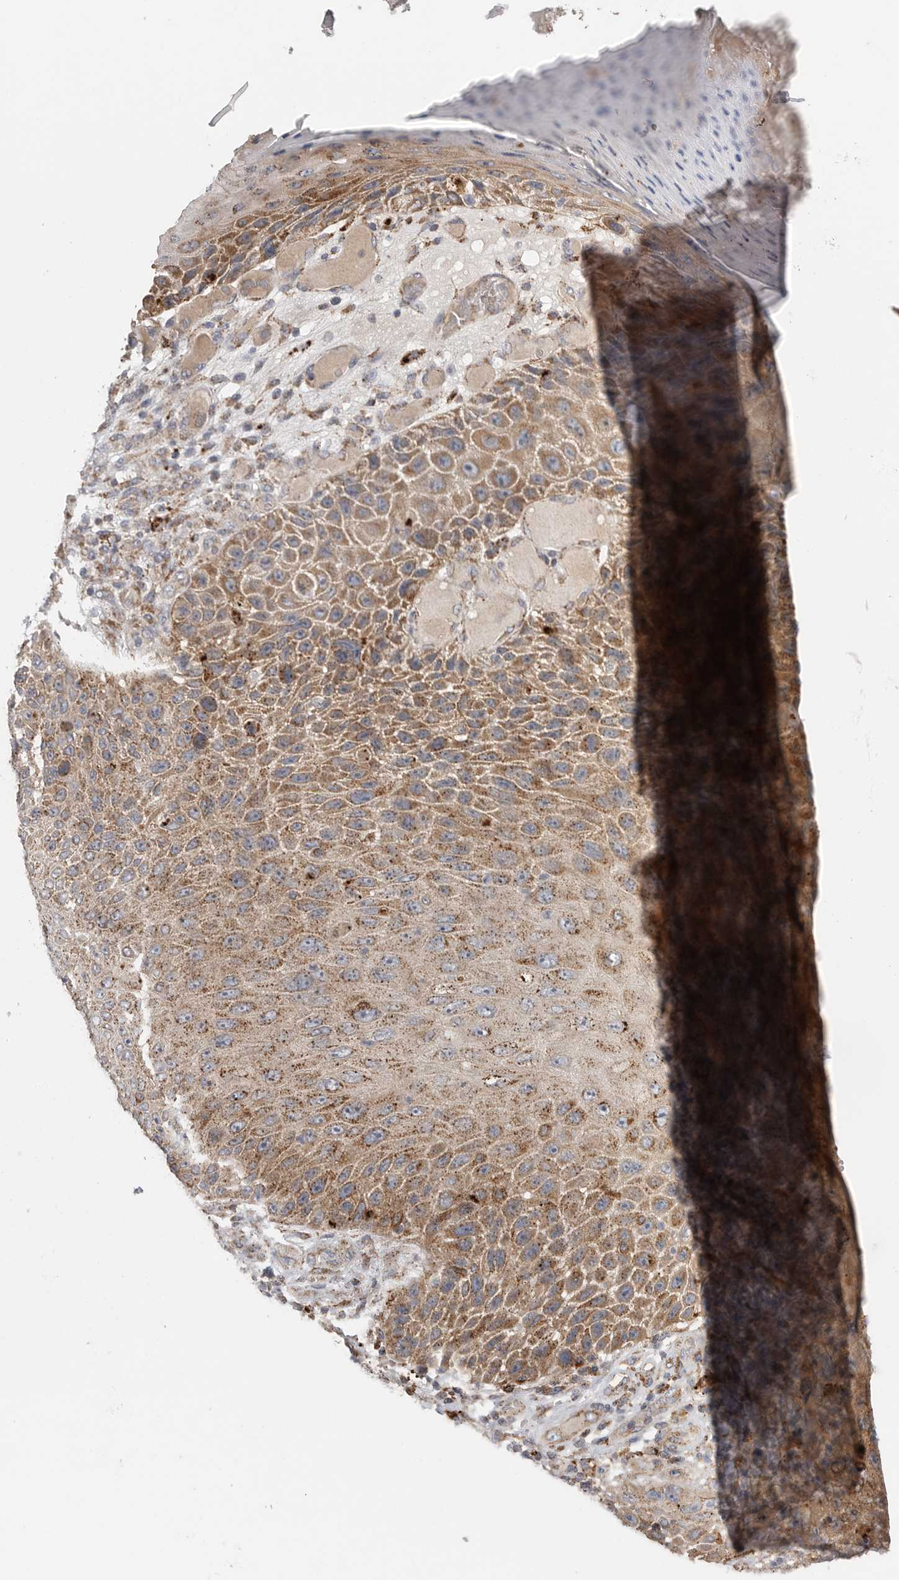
{"staining": {"intensity": "moderate", "quantity": ">75%", "location": "cytoplasmic/membranous"}, "tissue": "skin cancer", "cell_type": "Tumor cells", "image_type": "cancer", "snomed": [{"axis": "morphology", "description": "Squamous cell carcinoma, NOS"}, {"axis": "topography", "description": "Skin"}], "caption": "A high-resolution micrograph shows immunohistochemistry (IHC) staining of skin cancer, which exhibits moderate cytoplasmic/membranous positivity in about >75% of tumor cells.", "gene": "GALNS", "patient": {"sex": "female", "age": 88}}